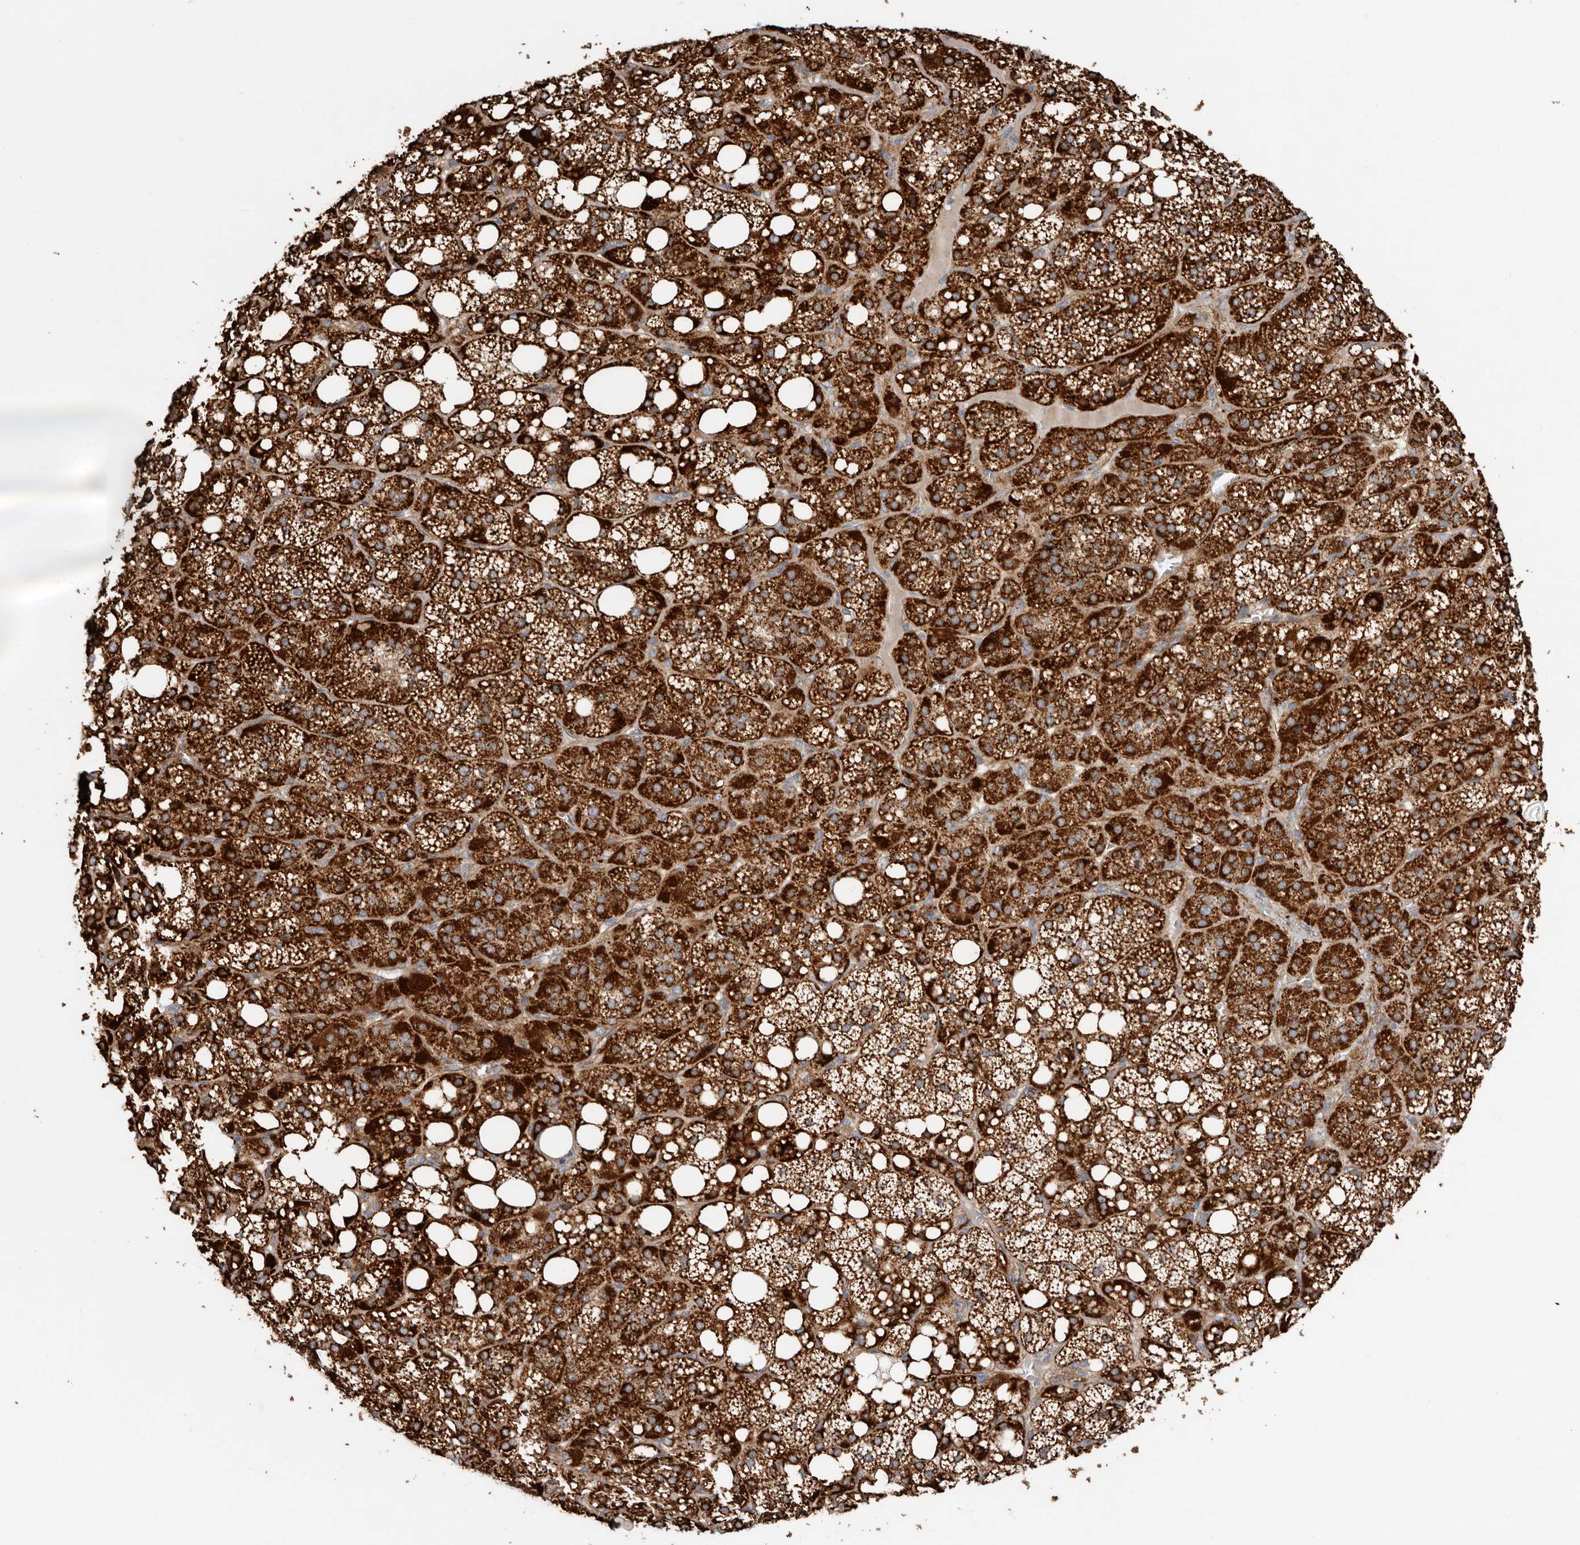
{"staining": {"intensity": "strong", "quantity": ">75%", "location": "cytoplasmic/membranous"}, "tissue": "adrenal gland", "cell_type": "Glandular cells", "image_type": "normal", "snomed": [{"axis": "morphology", "description": "Normal tissue, NOS"}, {"axis": "topography", "description": "Adrenal gland"}], "caption": "Immunohistochemistry (IHC) (DAB (3,3'-diaminobenzidine)) staining of unremarkable human adrenal gland demonstrates strong cytoplasmic/membranous protein expression in about >75% of glandular cells.", "gene": "PROKR1", "patient": {"sex": "female", "age": 59}}